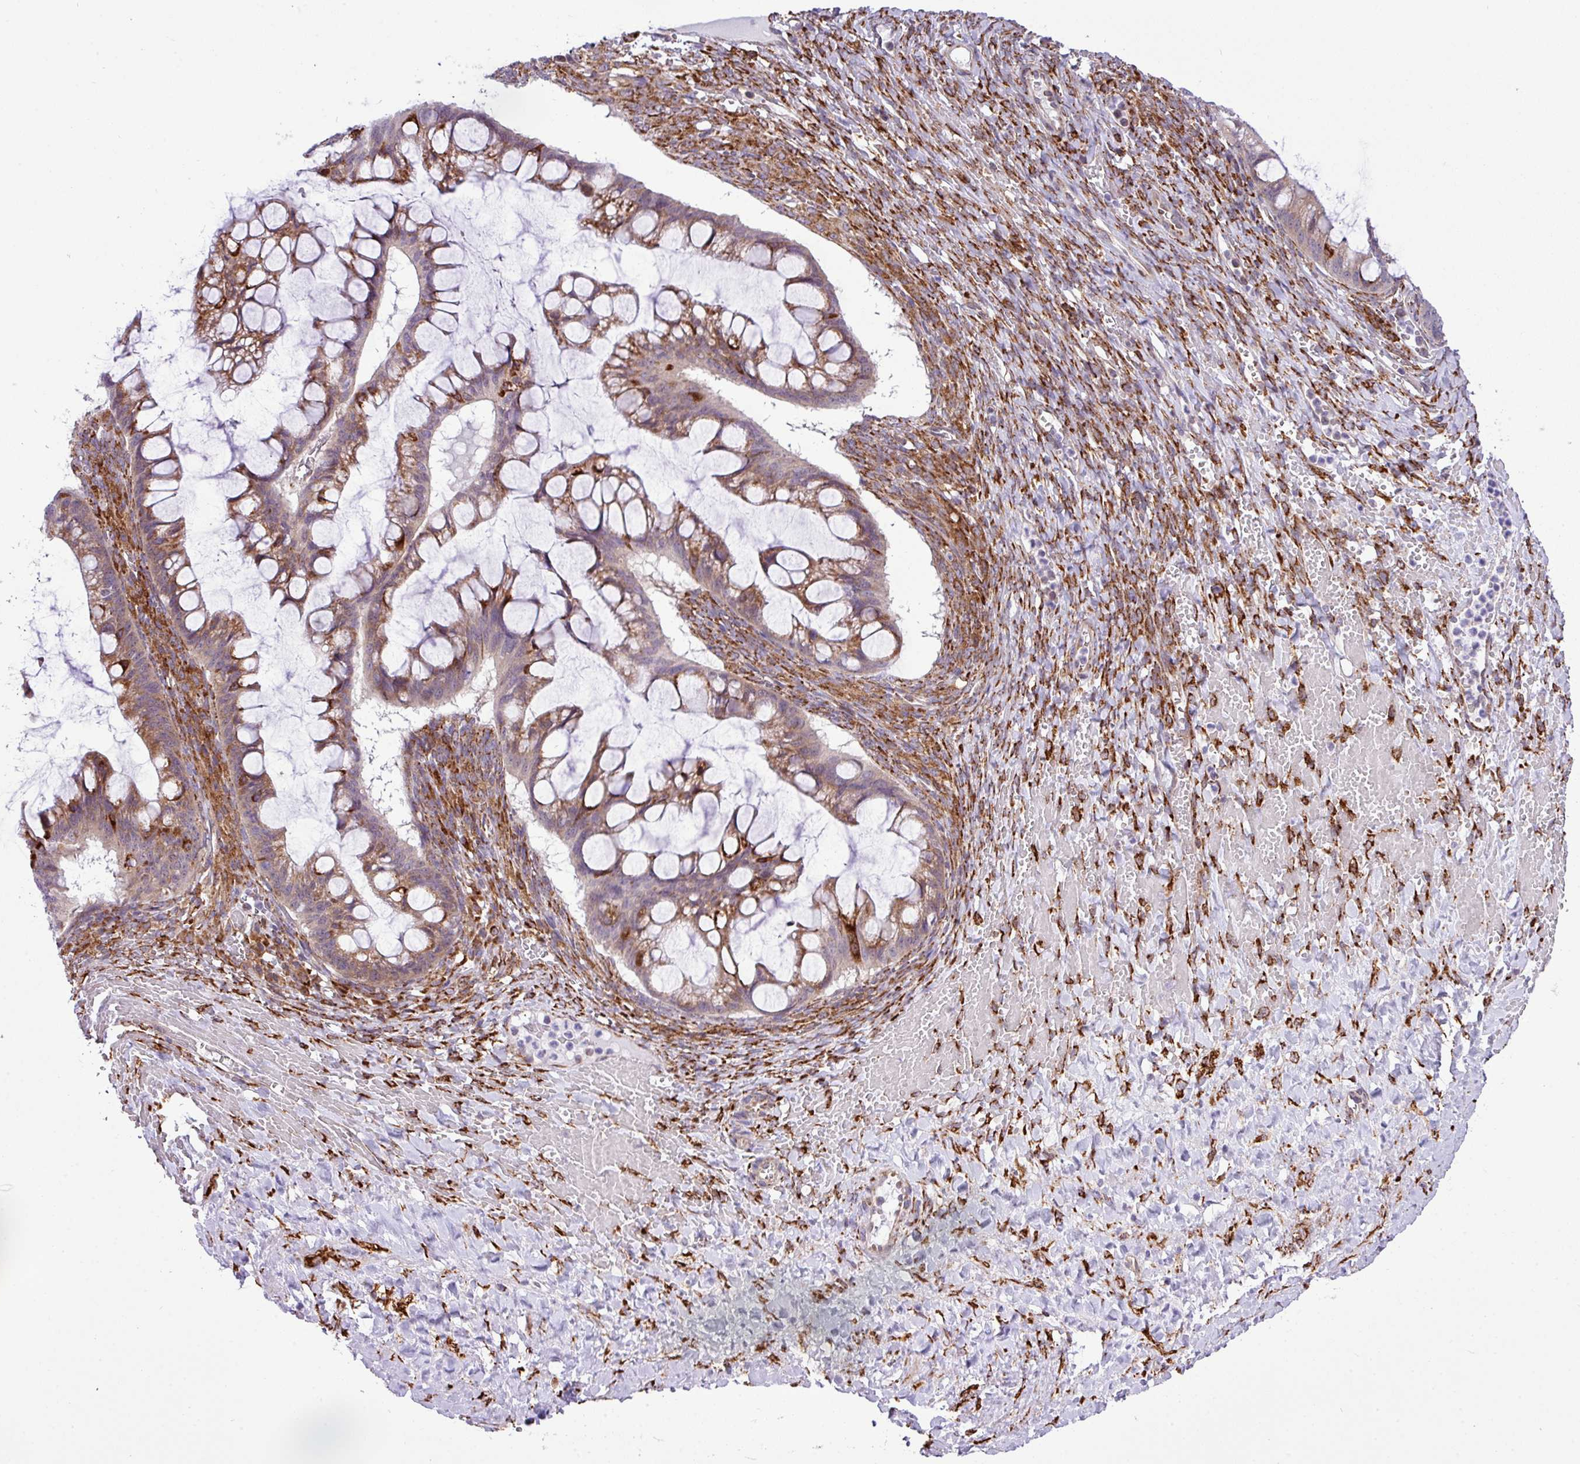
{"staining": {"intensity": "weak", "quantity": "25%-75%", "location": "cytoplasmic/membranous"}, "tissue": "ovarian cancer", "cell_type": "Tumor cells", "image_type": "cancer", "snomed": [{"axis": "morphology", "description": "Cystadenocarcinoma, mucinous, NOS"}, {"axis": "topography", "description": "Ovary"}], "caption": "Immunohistochemical staining of ovarian cancer displays low levels of weak cytoplasmic/membranous staining in approximately 25%-75% of tumor cells.", "gene": "CFAP97", "patient": {"sex": "female", "age": 73}}